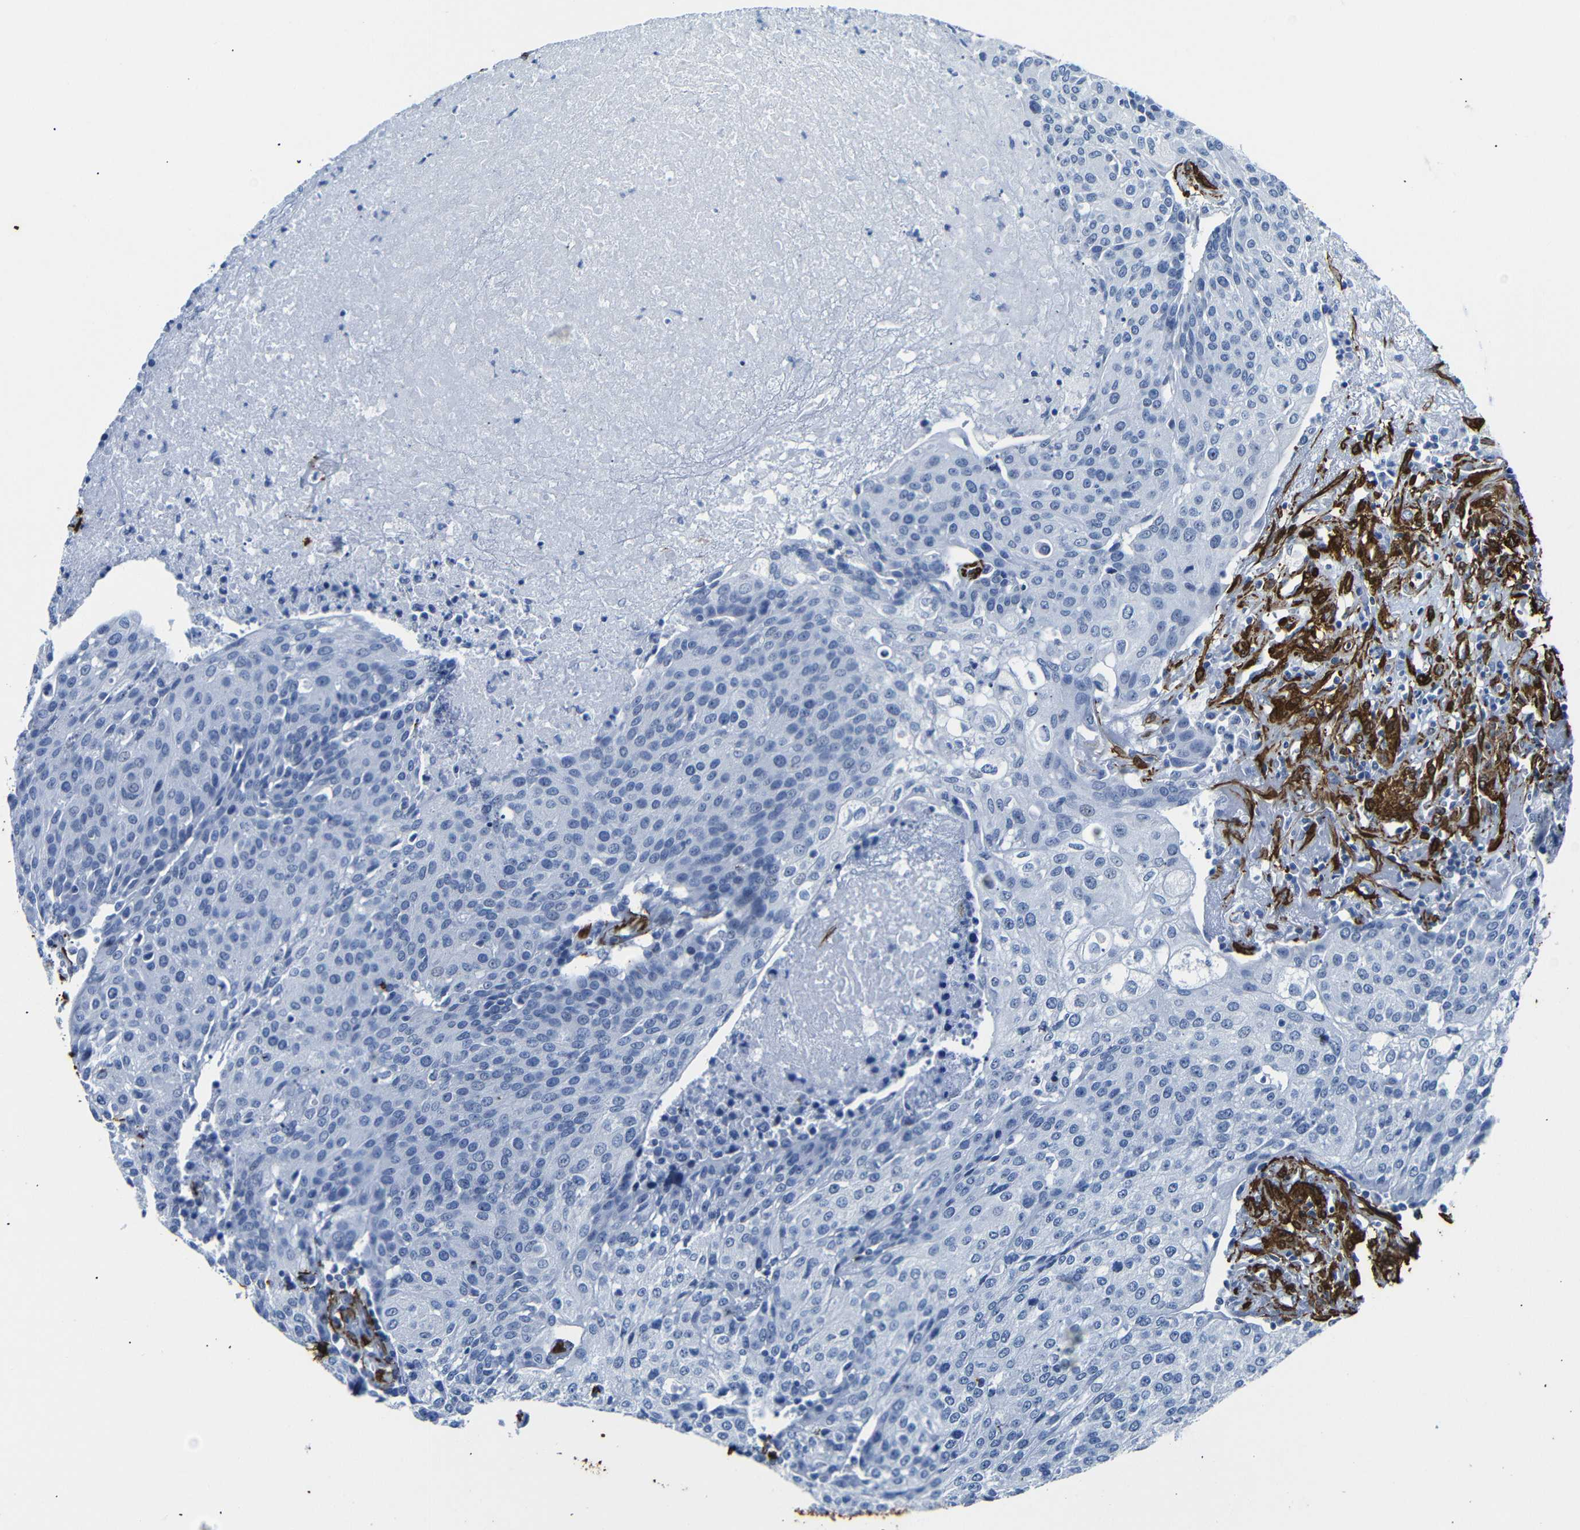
{"staining": {"intensity": "negative", "quantity": "none", "location": "none"}, "tissue": "urothelial cancer", "cell_type": "Tumor cells", "image_type": "cancer", "snomed": [{"axis": "morphology", "description": "Urothelial carcinoma, High grade"}, {"axis": "topography", "description": "Urinary bladder"}], "caption": "Immunohistochemistry of urothelial carcinoma (high-grade) reveals no expression in tumor cells.", "gene": "ACTA2", "patient": {"sex": "female", "age": 85}}